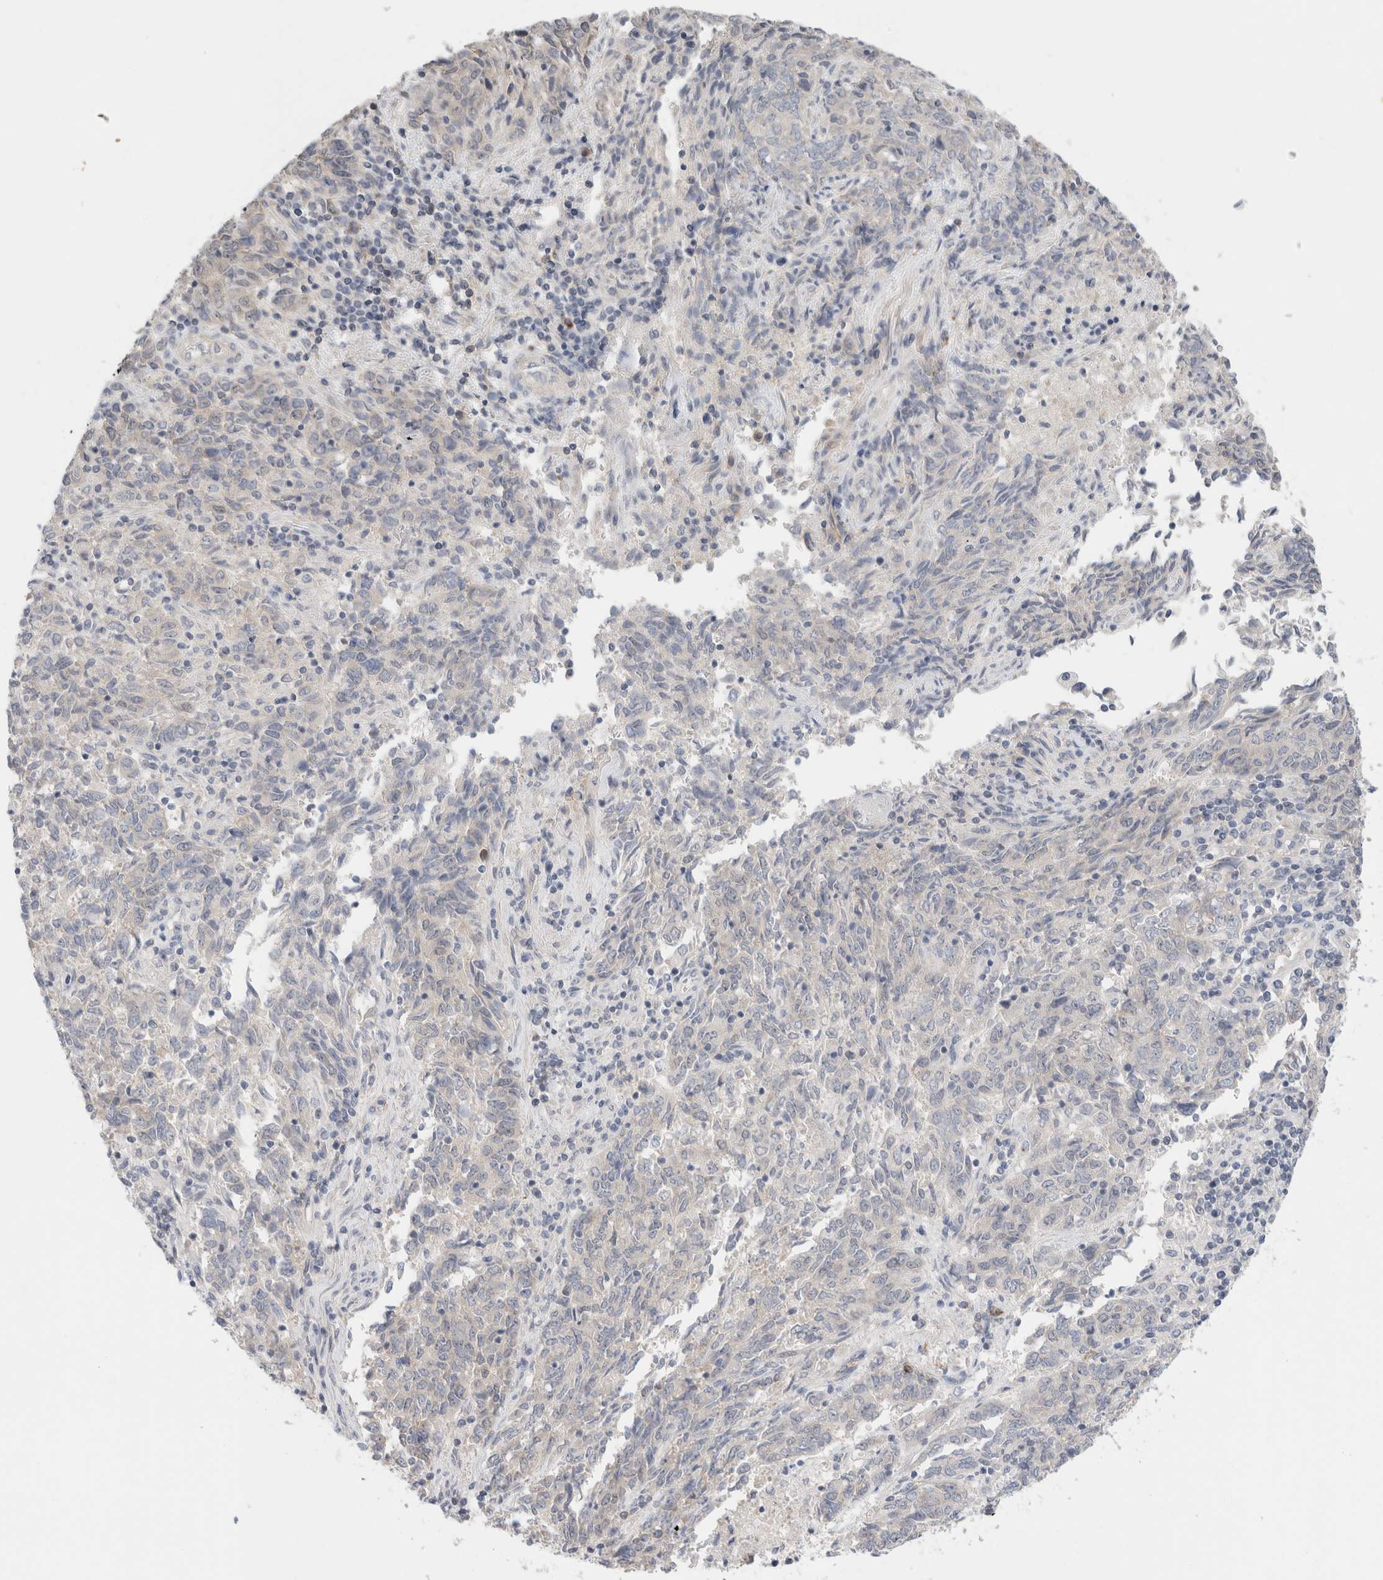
{"staining": {"intensity": "negative", "quantity": "none", "location": "none"}, "tissue": "endometrial cancer", "cell_type": "Tumor cells", "image_type": "cancer", "snomed": [{"axis": "morphology", "description": "Adenocarcinoma, NOS"}, {"axis": "topography", "description": "Endometrium"}], "caption": "This is an immunohistochemistry (IHC) photomicrograph of human endometrial adenocarcinoma. There is no expression in tumor cells.", "gene": "SPRTN", "patient": {"sex": "female", "age": 80}}